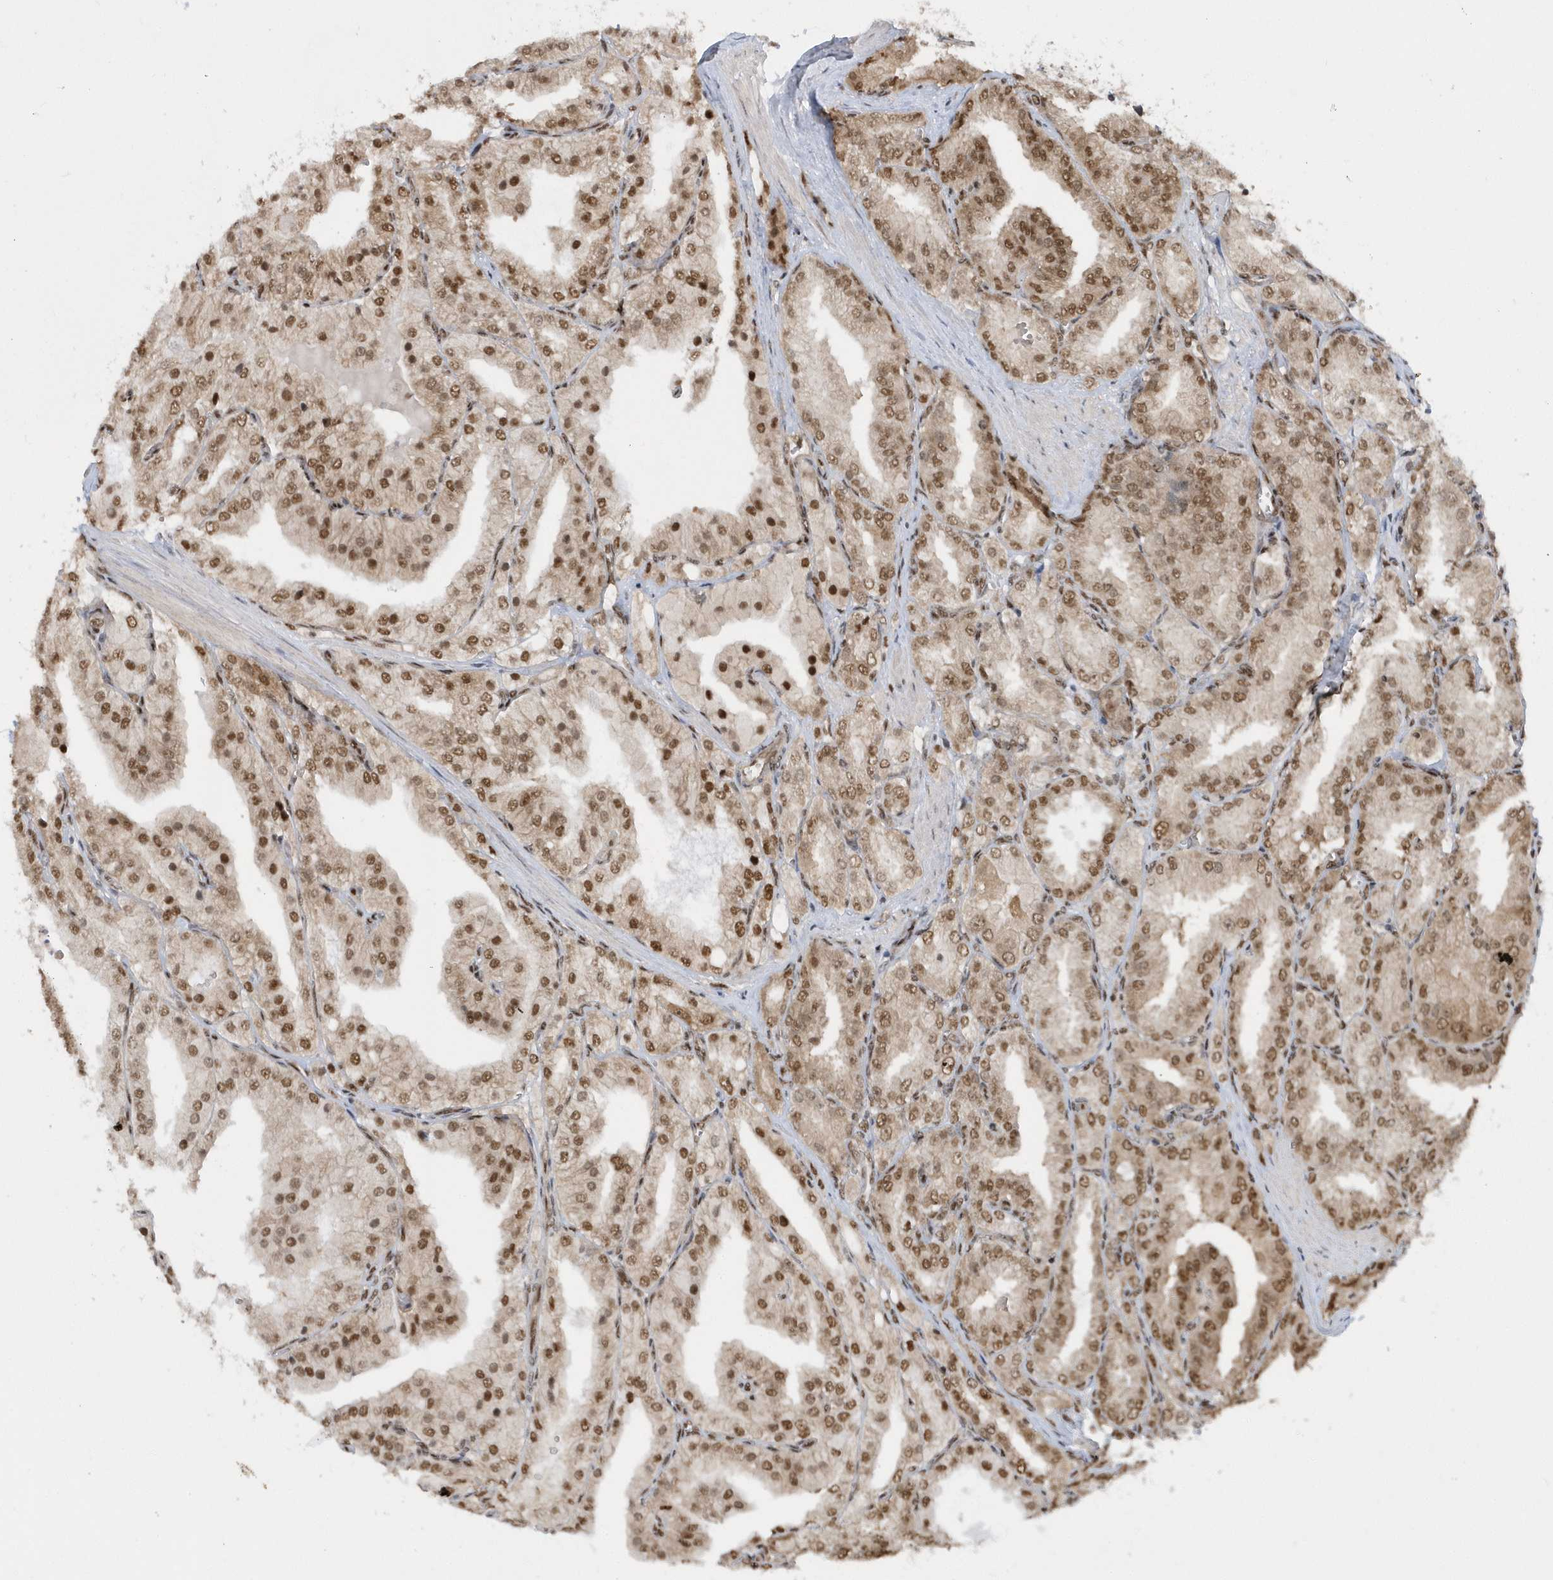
{"staining": {"intensity": "moderate", "quantity": ">75%", "location": "nuclear"}, "tissue": "prostate cancer", "cell_type": "Tumor cells", "image_type": "cancer", "snomed": [{"axis": "morphology", "description": "Adenocarcinoma, High grade"}, {"axis": "topography", "description": "Prostate"}], "caption": "Immunohistochemistry micrograph of neoplastic tissue: human prostate cancer (high-grade adenocarcinoma) stained using immunohistochemistry reveals medium levels of moderate protein expression localized specifically in the nuclear of tumor cells, appearing as a nuclear brown color.", "gene": "SEPHS1", "patient": {"sex": "male", "age": 50}}